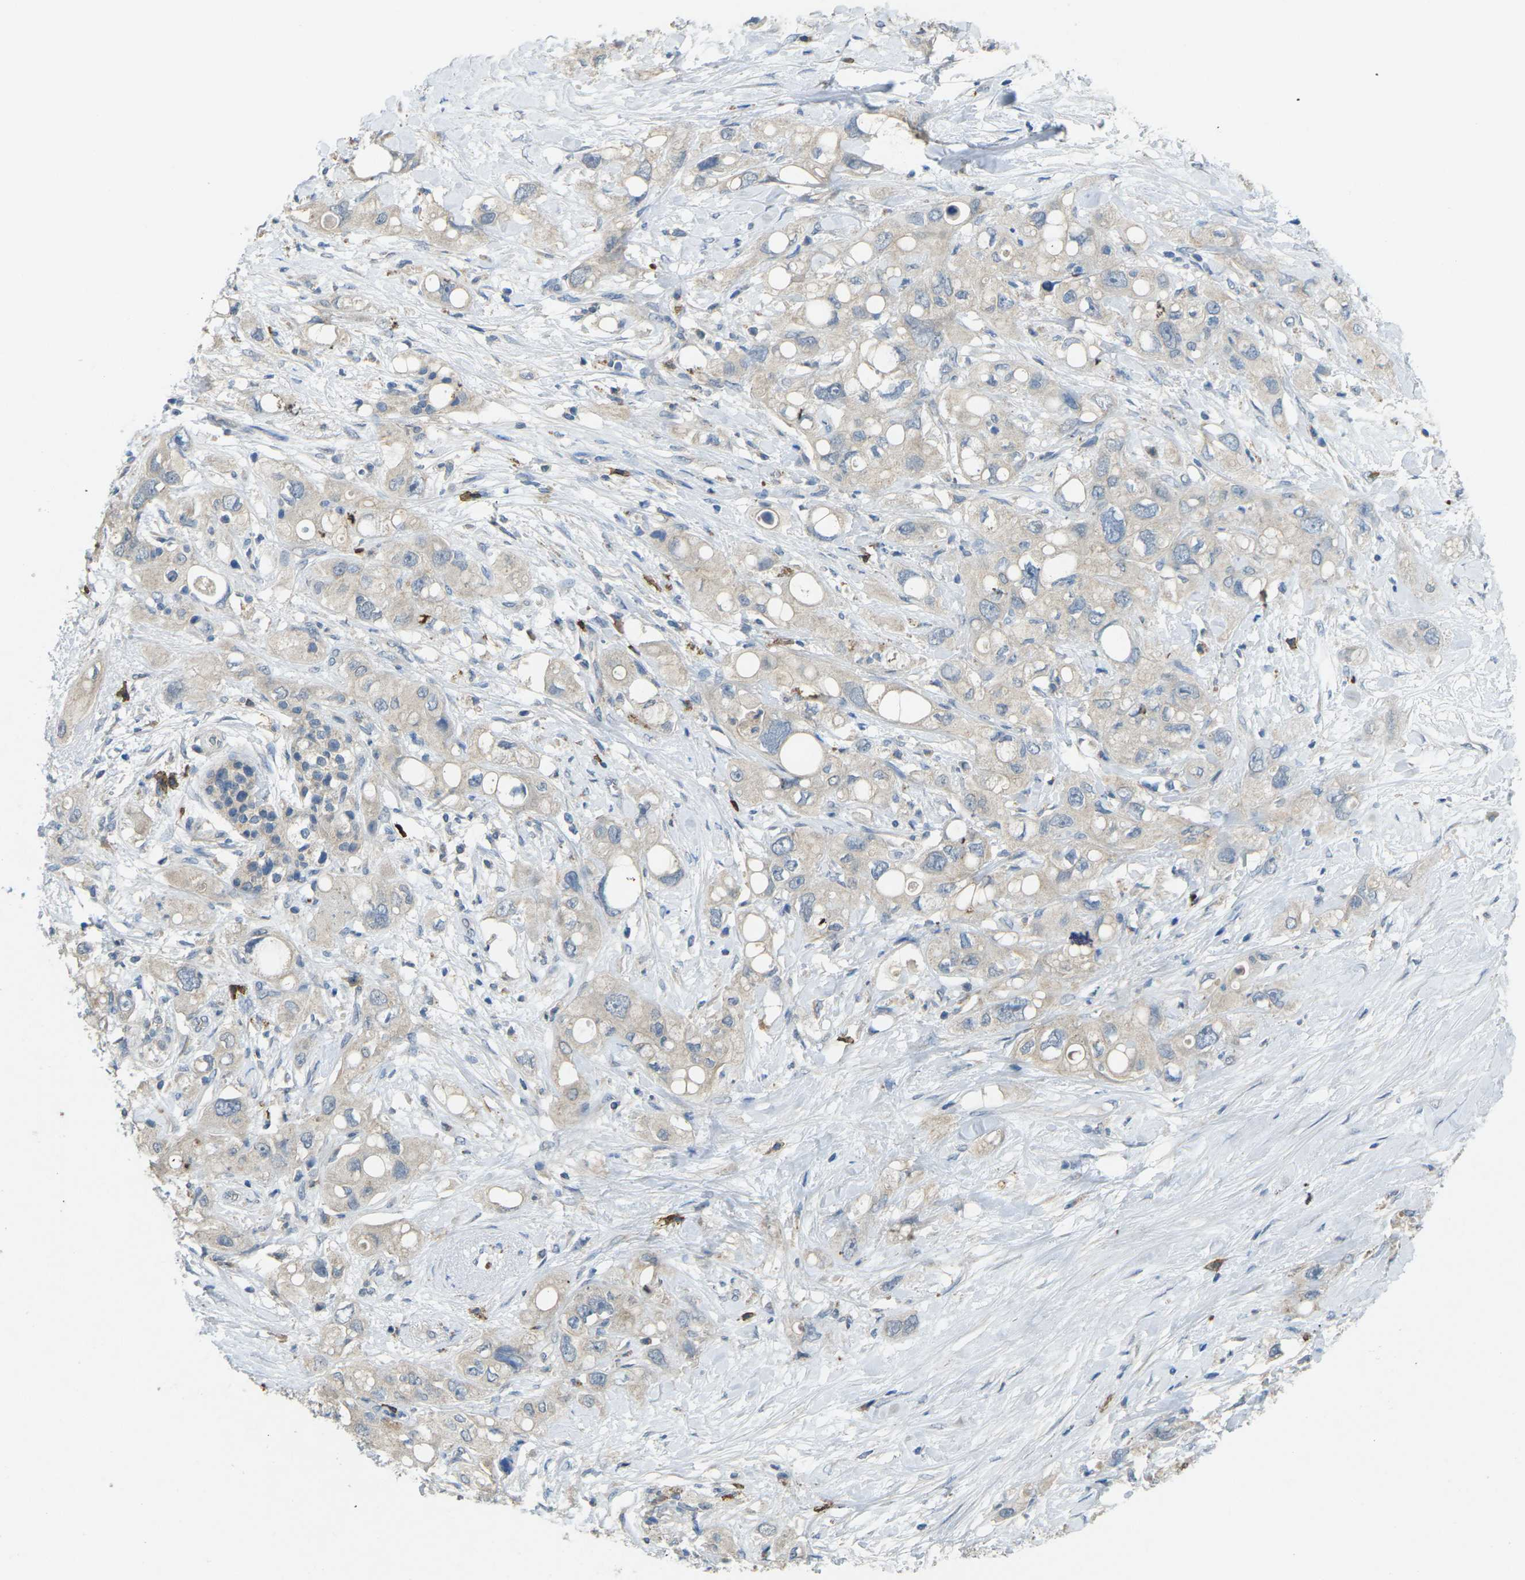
{"staining": {"intensity": "weak", "quantity": "25%-75%", "location": "cytoplasmic/membranous"}, "tissue": "pancreatic cancer", "cell_type": "Tumor cells", "image_type": "cancer", "snomed": [{"axis": "morphology", "description": "Adenocarcinoma, NOS"}, {"axis": "topography", "description": "Pancreas"}], "caption": "Weak cytoplasmic/membranous staining for a protein is present in about 25%-75% of tumor cells of pancreatic adenocarcinoma using IHC.", "gene": "CD19", "patient": {"sex": "female", "age": 56}}